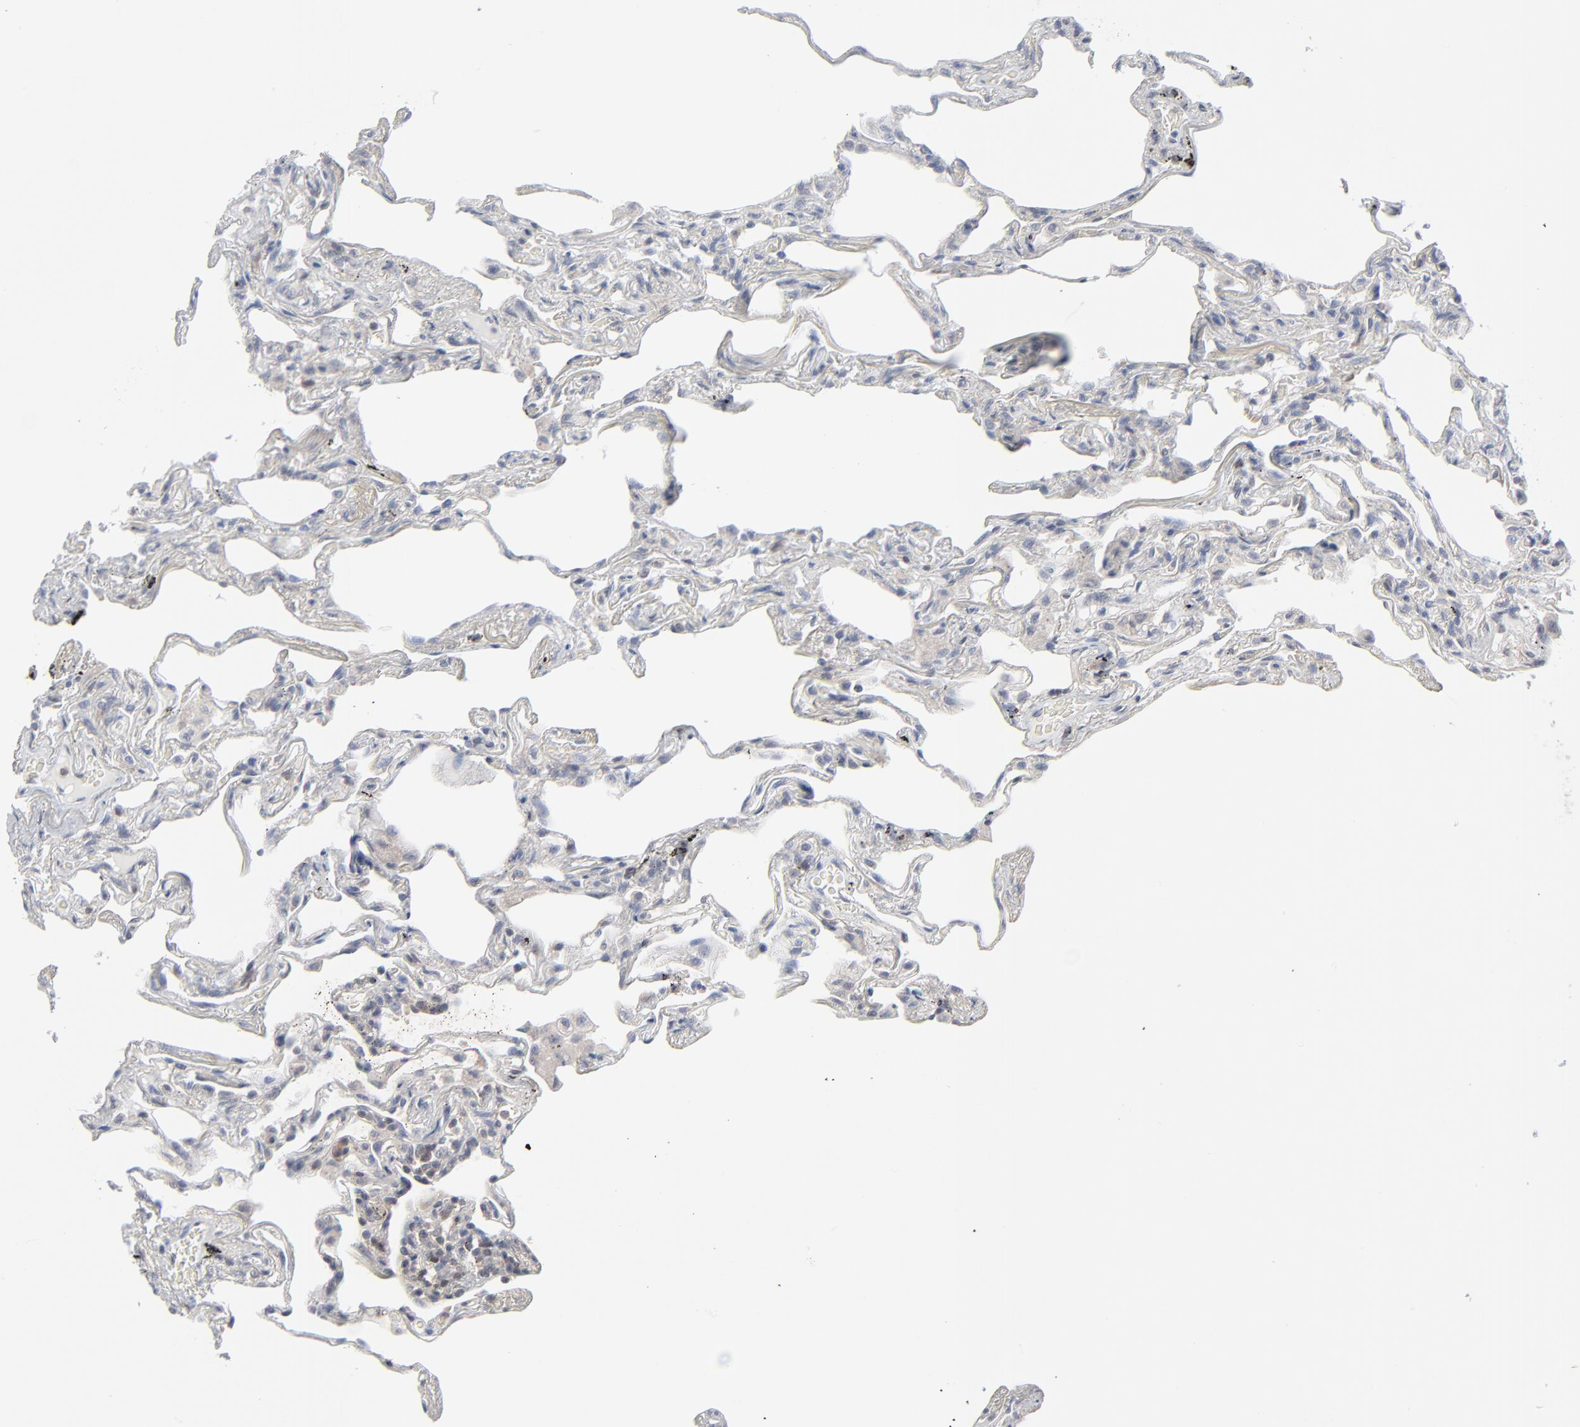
{"staining": {"intensity": "negative", "quantity": "none", "location": "none"}, "tissue": "lung", "cell_type": "Alveolar cells", "image_type": "normal", "snomed": [{"axis": "morphology", "description": "Normal tissue, NOS"}, {"axis": "morphology", "description": "Inflammation, NOS"}, {"axis": "topography", "description": "Lung"}], "caption": "IHC image of normal lung: human lung stained with DAB reveals no significant protein positivity in alveolar cells. (DAB IHC with hematoxylin counter stain).", "gene": "RPS6KB1", "patient": {"sex": "male", "age": 69}}